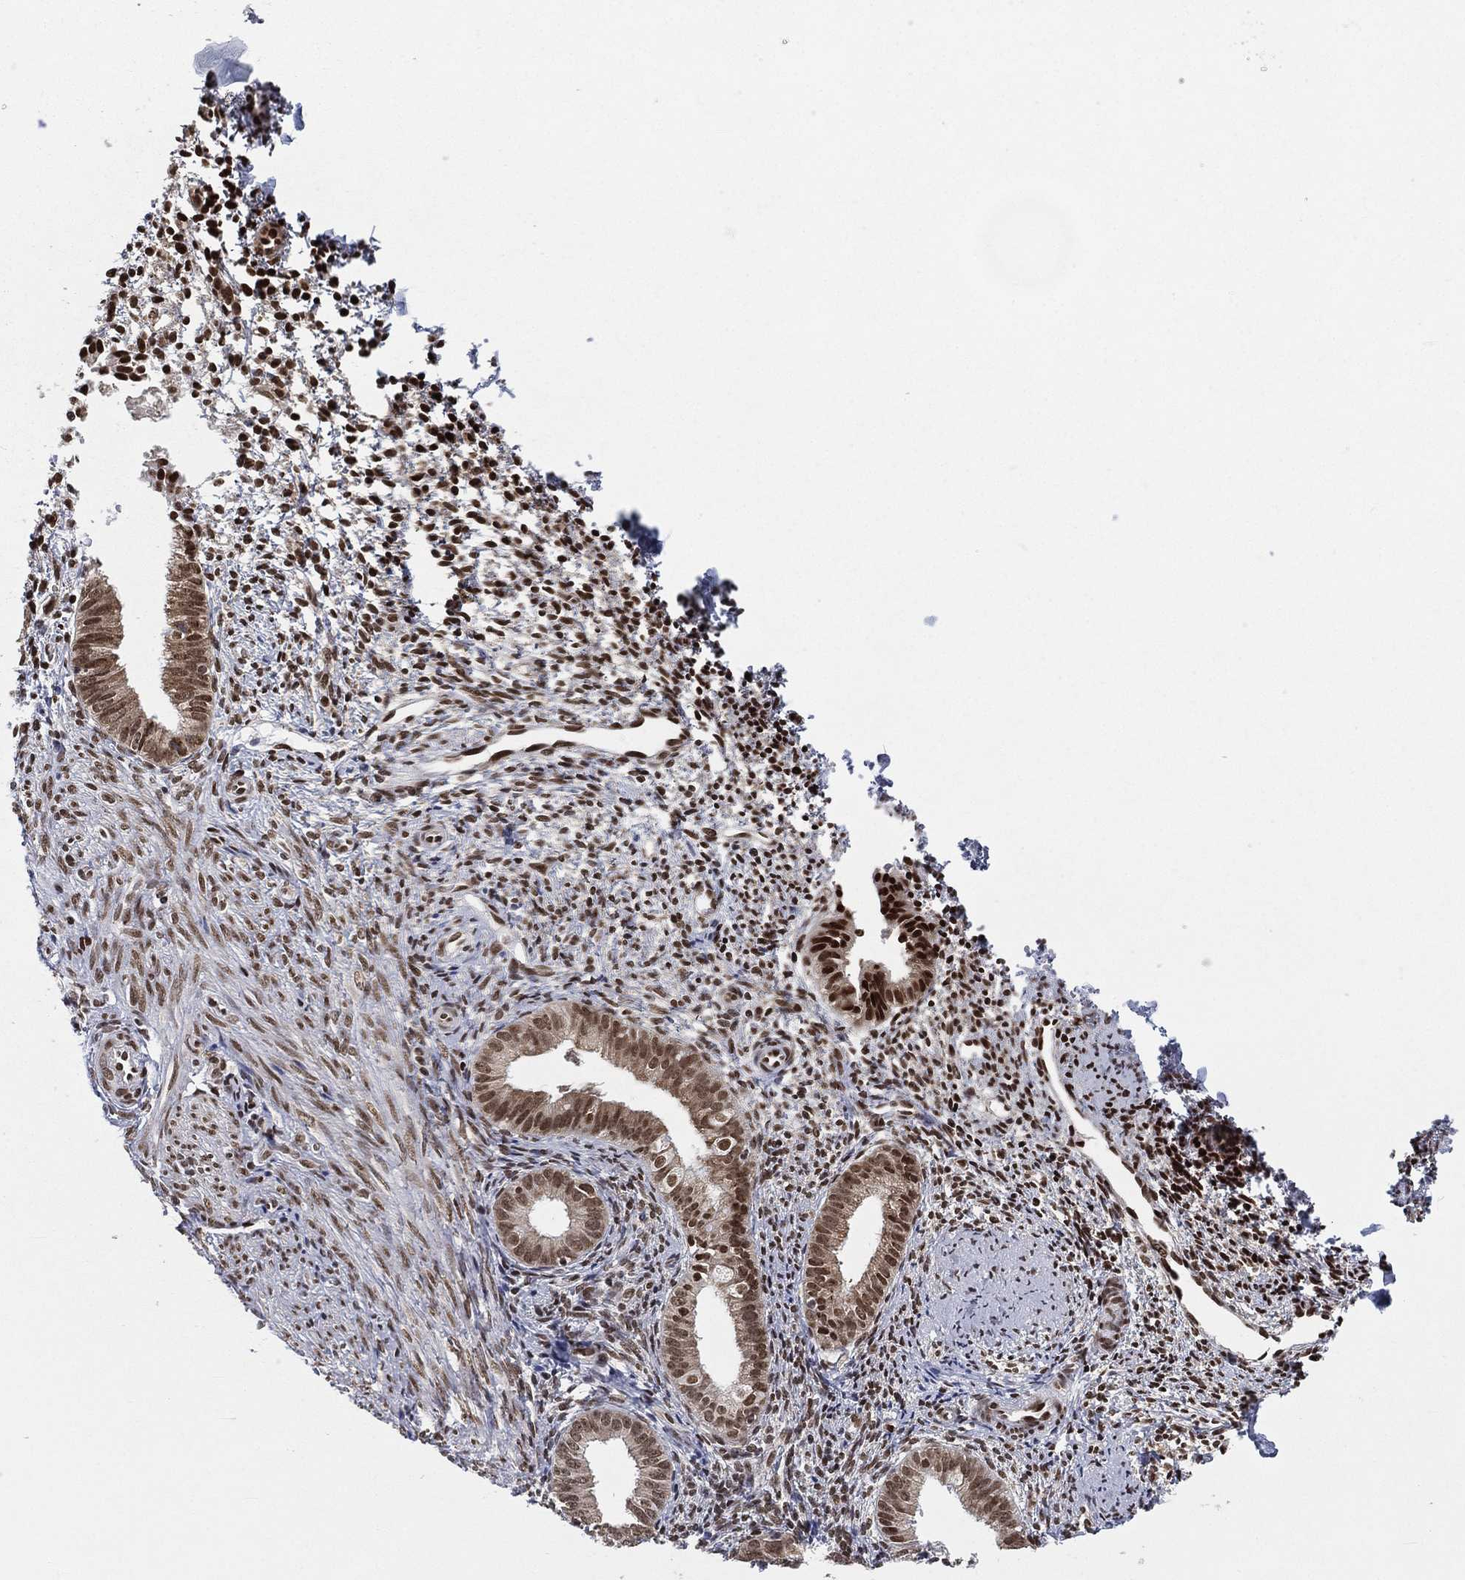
{"staining": {"intensity": "moderate", "quantity": ">75%", "location": "nuclear"}, "tissue": "endometrium", "cell_type": "Cells in endometrial stroma", "image_type": "normal", "snomed": [{"axis": "morphology", "description": "Normal tissue, NOS"}, {"axis": "topography", "description": "Endometrium"}], "caption": "Protein staining demonstrates moderate nuclear staining in about >75% of cells in endometrial stroma in normal endometrium.", "gene": "FUBP3", "patient": {"sex": "female", "age": 47}}